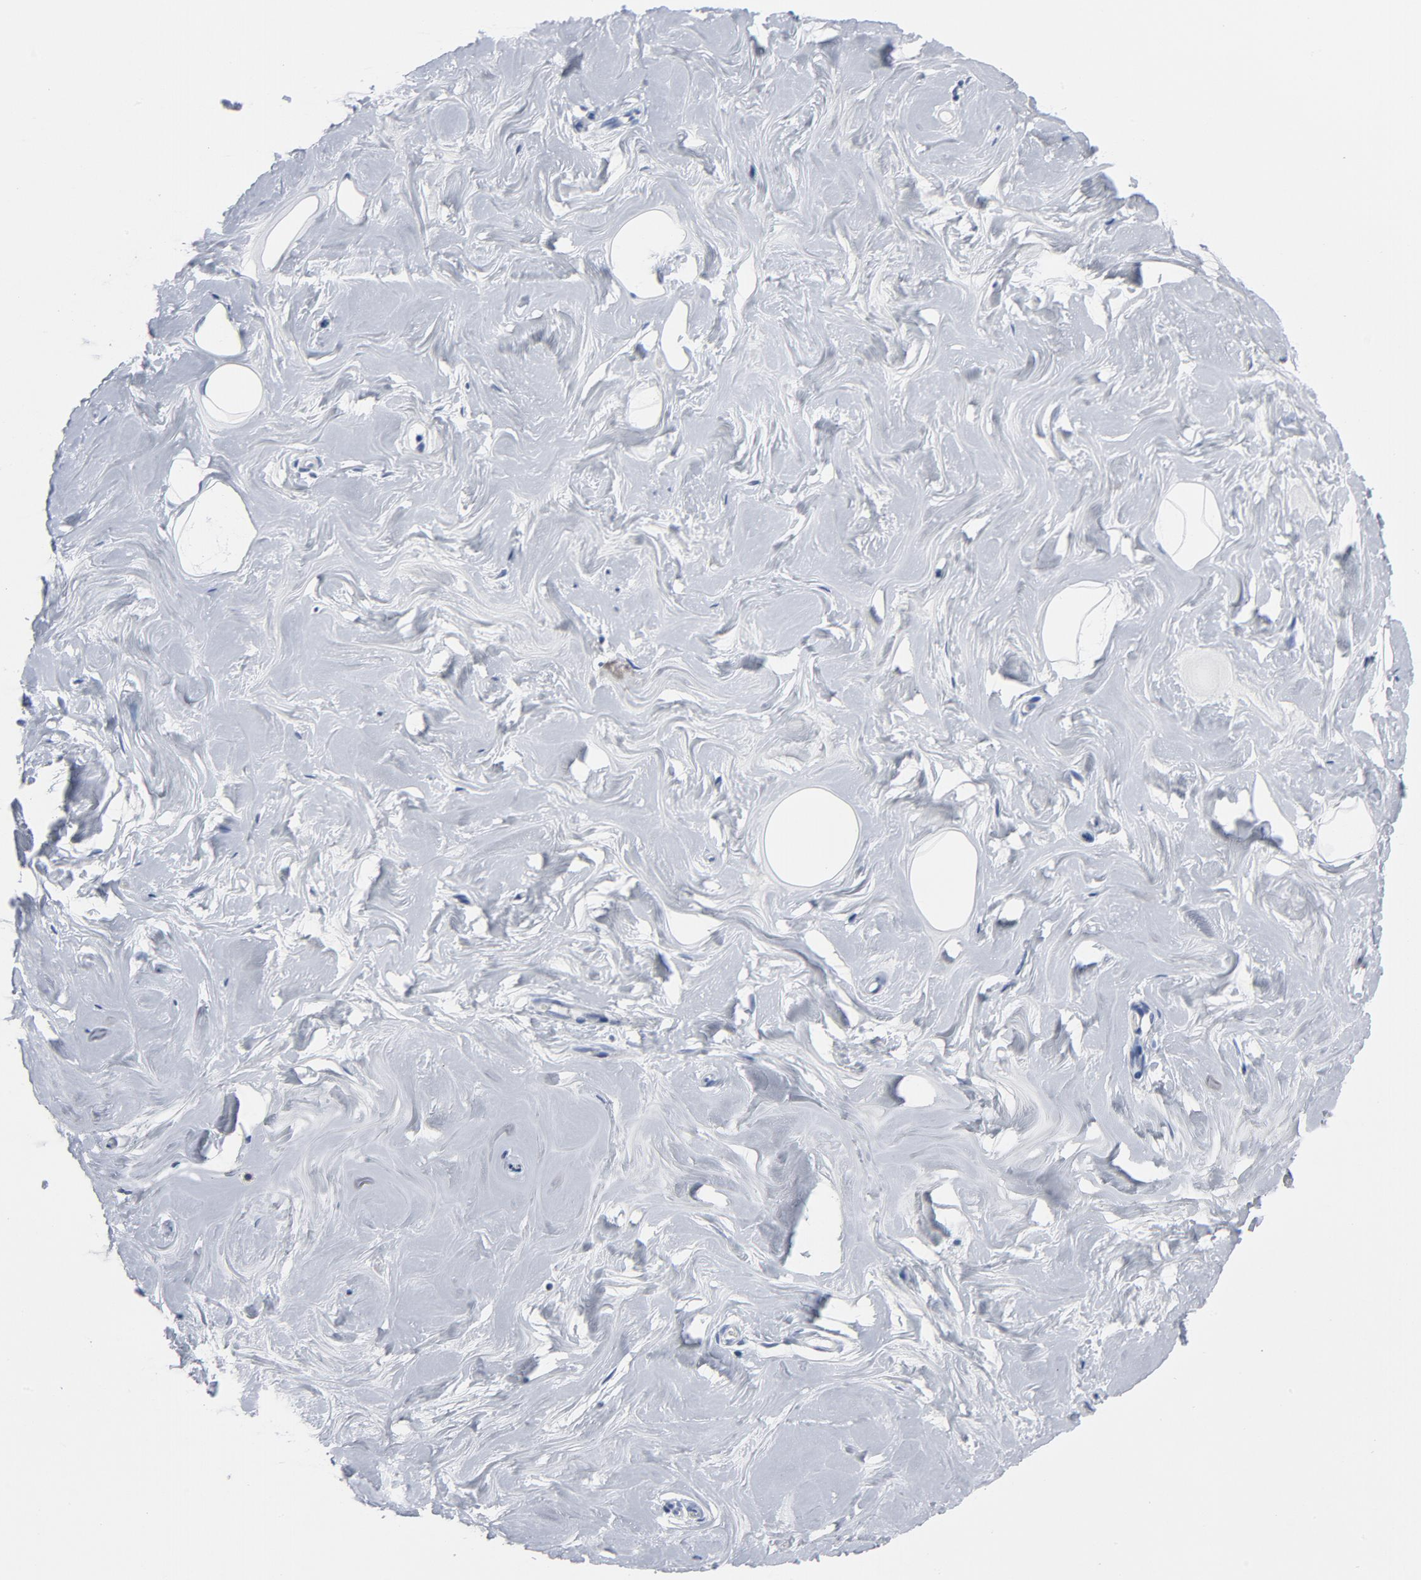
{"staining": {"intensity": "negative", "quantity": "none", "location": "none"}, "tissue": "breast", "cell_type": "Adipocytes", "image_type": "normal", "snomed": [{"axis": "morphology", "description": "Normal tissue, NOS"}, {"axis": "topography", "description": "Breast"}], "caption": "Immunohistochemistry (IHC) image of normal breast stained for a protein (brown), which shows no expression in adipocytes. (DAB (3,3'-diaminobenzidine) immunohistochemistry (IHC) with hematoxylin counter stain).", "gene": "CDC20", "patient": {"sex": "female", "age": 23}}